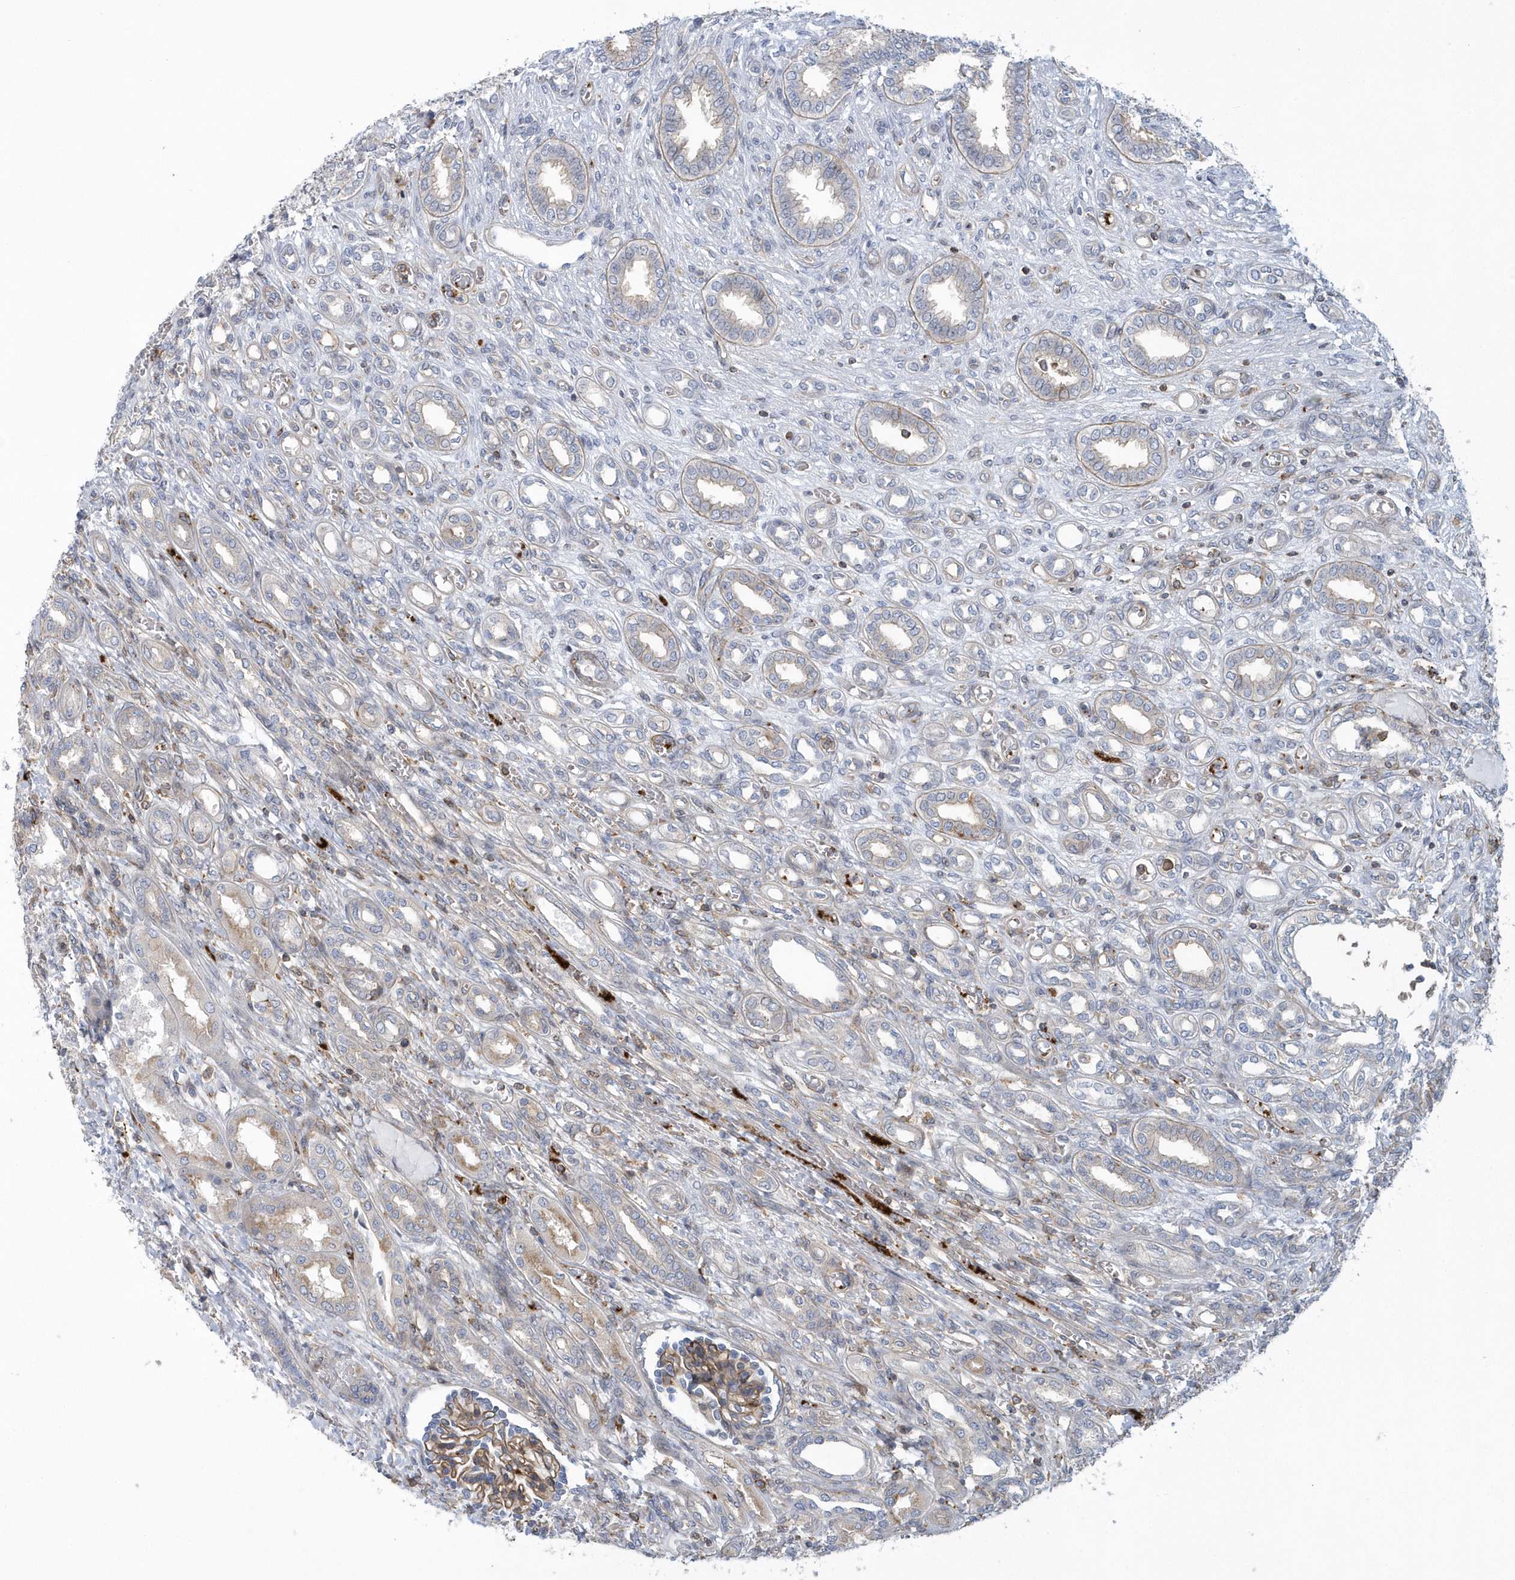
{"staining": {"intensity": "moderate", "quantity": ">75%", "location": "cytoplasmic/membranous"}, "tissue": "kidney", "cell_type": "Cells in glomeruli", "image_type": "normal", "snomed": [{"axis": "morphology", "description": "Normal tissue, NOS"}, {"axis": "morphology", "description": "Neoplasm, malignant, NOS"}, {"axis": "topography", "description": "Kidney"}], "caption": "Kidney stained for a protein (brown) displays moderate cytoplasmic/membranous positive staining in about >75% of cells in glomeruli.", "gene": "ARAP2", "patient": {"sex": "female", "age": 1}}